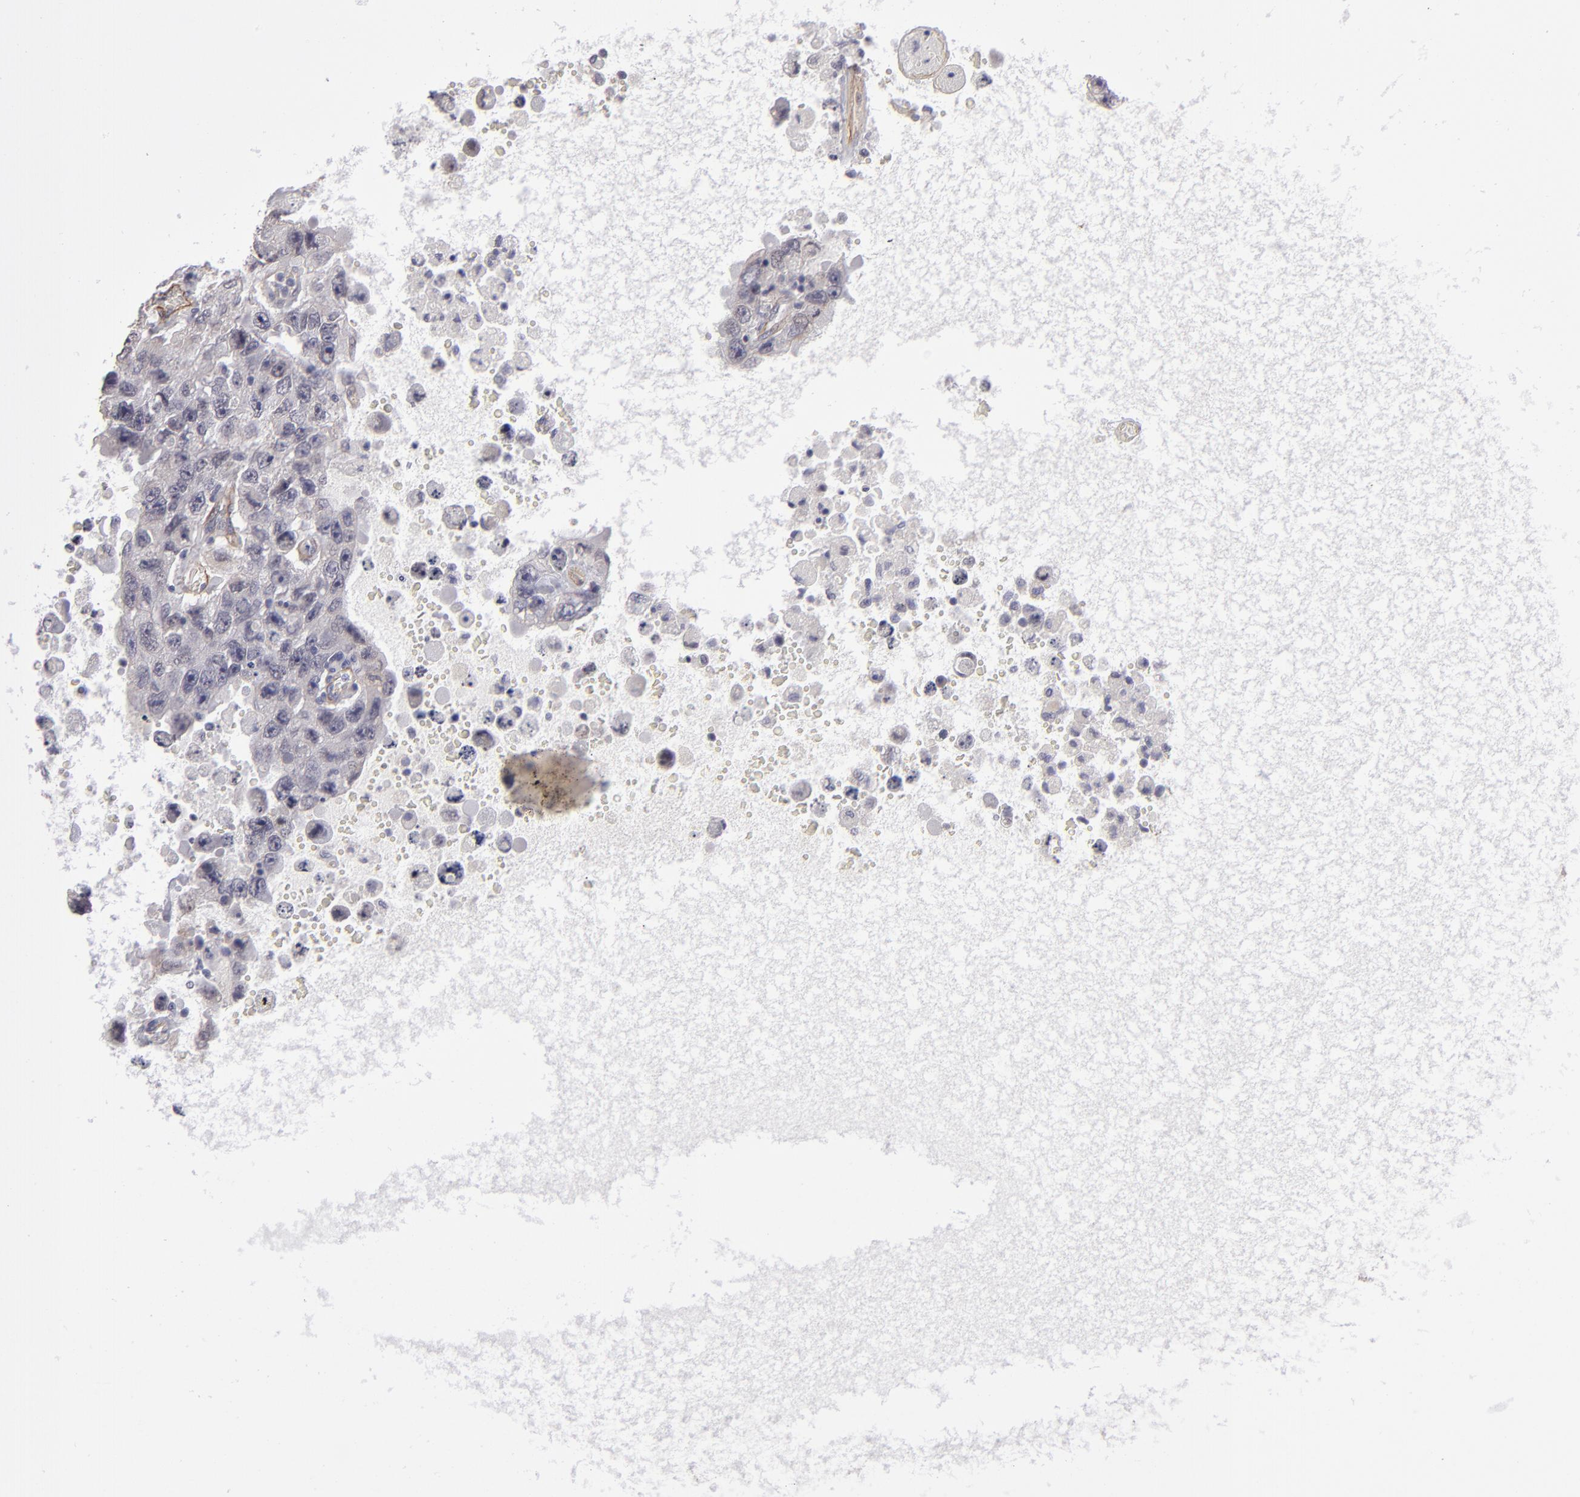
{"staining": {"intensity": "negative", "quantity": "none", "location": "none"}, "tissue": "testis cancer", "cell_type": "Tumor cells", "image_type": "cancer", "snomed": [{"axis": "morphology", "description": "Carcinoma, Embryonal, NOS"}, {"axis": "topography", "description": "Testis"}], "caption": "This image is of embryonal carcinoma (testis) stained with immunohistochemistry to label a protein in brown with the nuclei are counter-stained blue. There is no expression in tumor cells.", "gene": "ZNF175", "patient": {"sex": "male", "age": 26}}